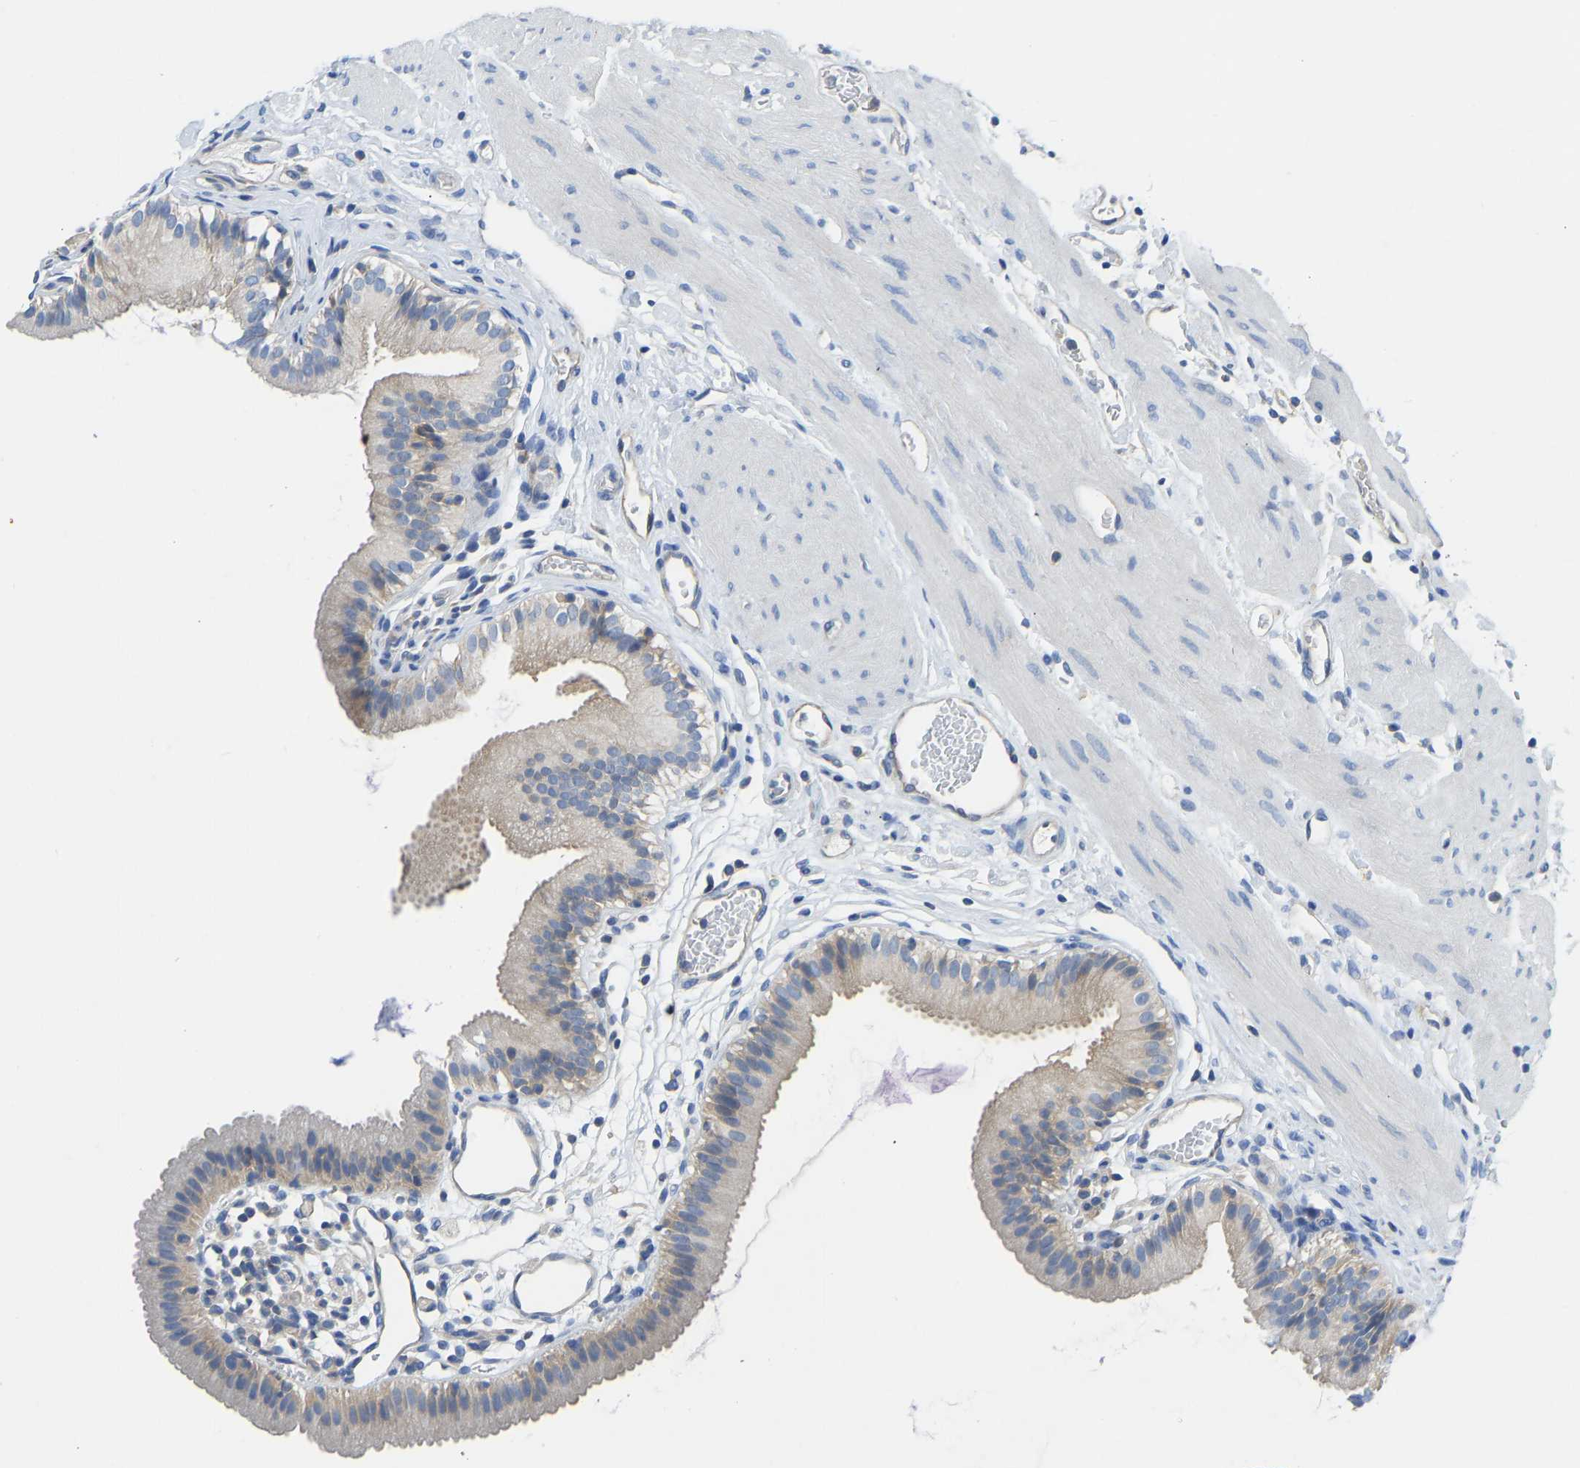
{"staining": {"intensity": "weak", "quantity": "25%-75%", "location": "cytoplasmic/membranous"}, "tissue": "gallbladder", "cell_type": "Glandular cells", "image_type": "normal", "snomed": [{"axis": "morphology", "description": "Normal tissue, NOS"}, {"axis": "topography", "description": "Gallbladder"}], "caption": "DAB immunohistochemical staining of unremarkable gallbladder displays weak cytoplasmic/membranous protein expression in about 25%-75% of glandular cells.", "gene": "PPP3CA", "patient": {"sex": "female", "age": 26}}